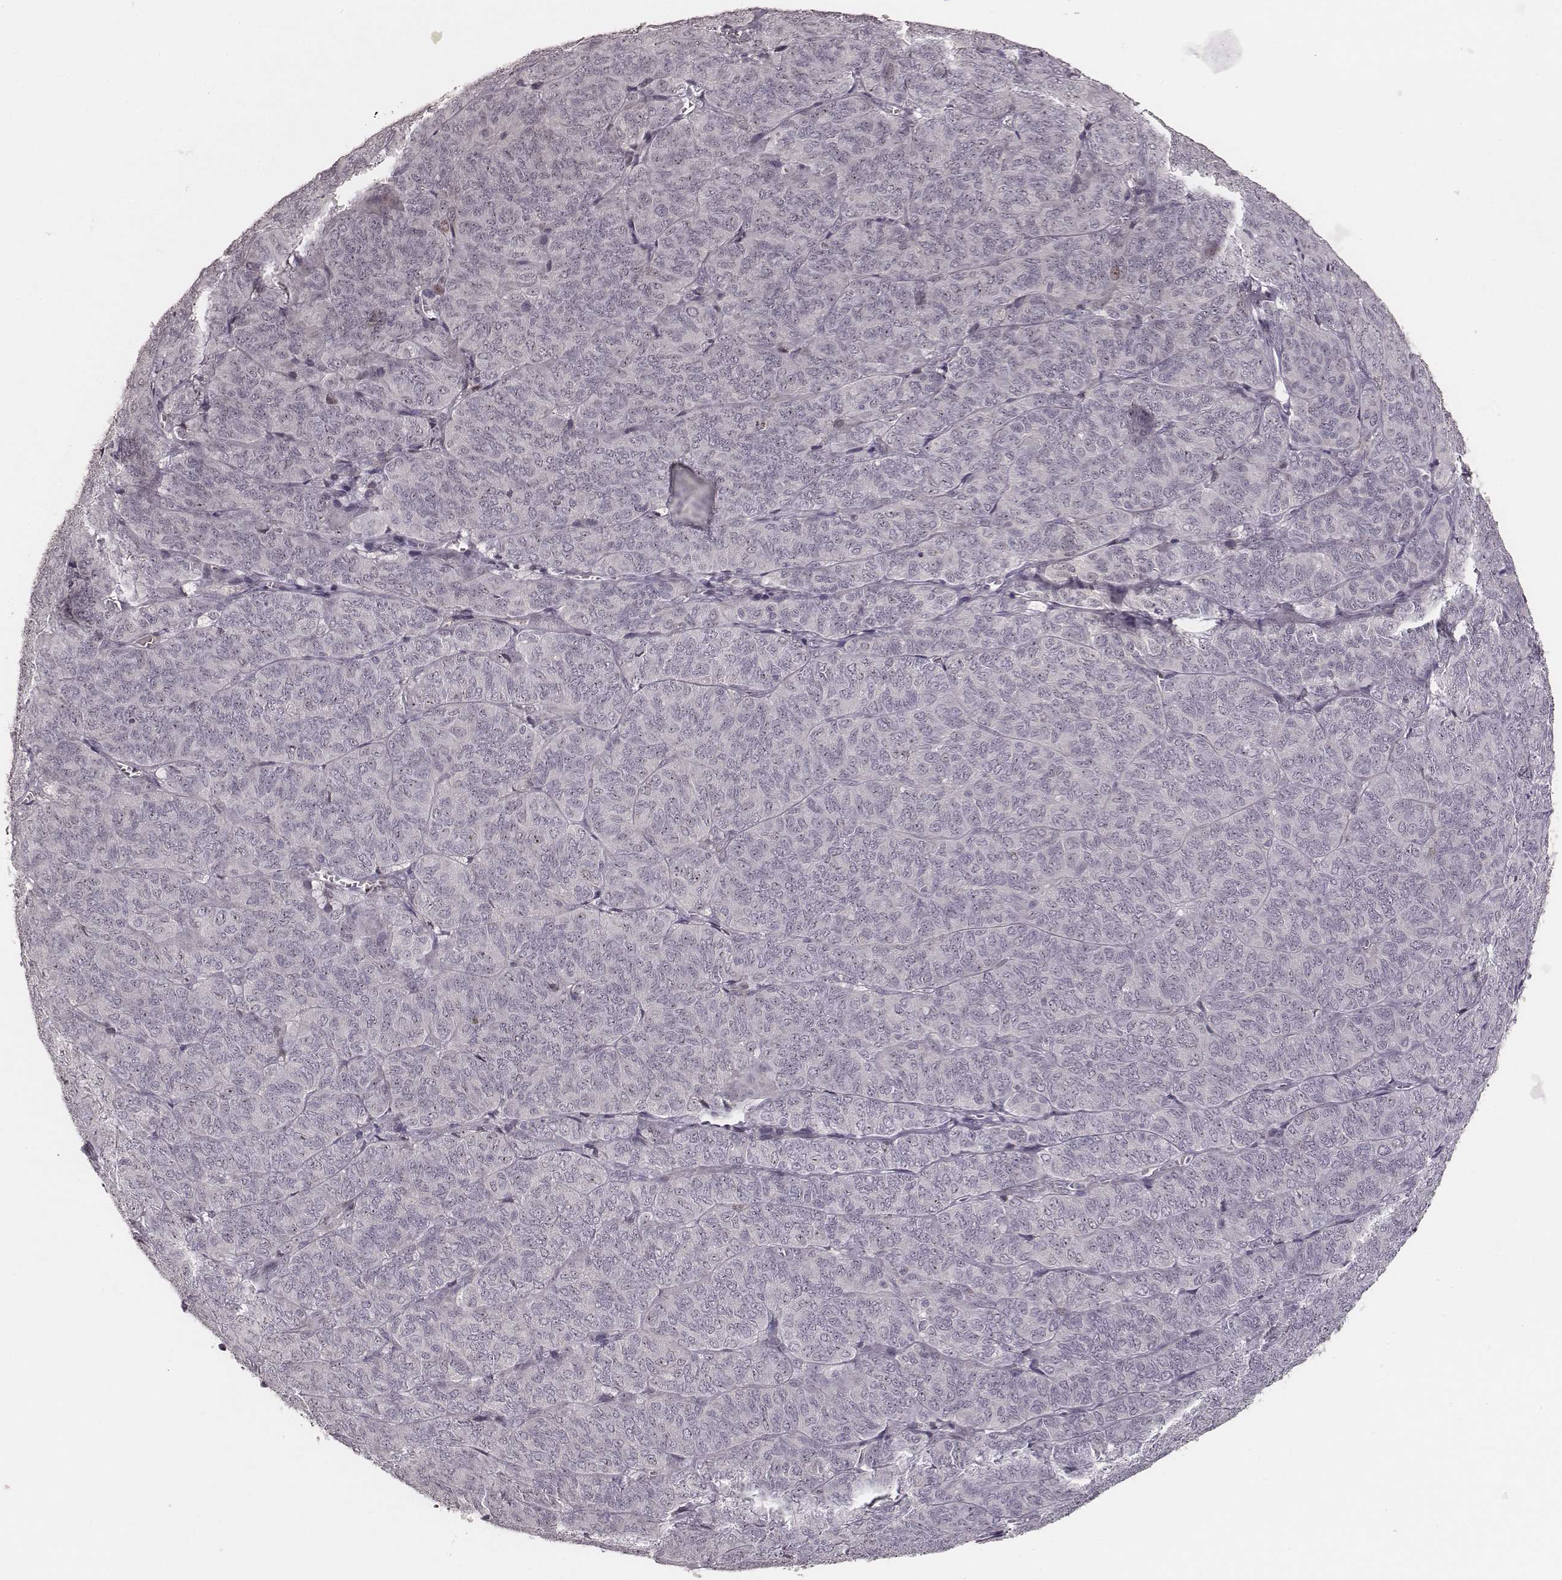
{"staining": {"intensity": "negative", "quantity": "none", "location": "none"}, "tissue": "ovarian cancer", "cell_type": "Tumor cells", "image_type": "cancer", "snomed": [{"axis": "morphology", "description": "Carcinoma, endometroid"}, {"axis": "topography", "description": "Ovary"}], "caption": "Tumor cells are negative for brown protein staining in ovarian cancer (endometroid carcinoma).", "gene": "MADCAM1", "patient": {"sex": "female", "age": 80}}